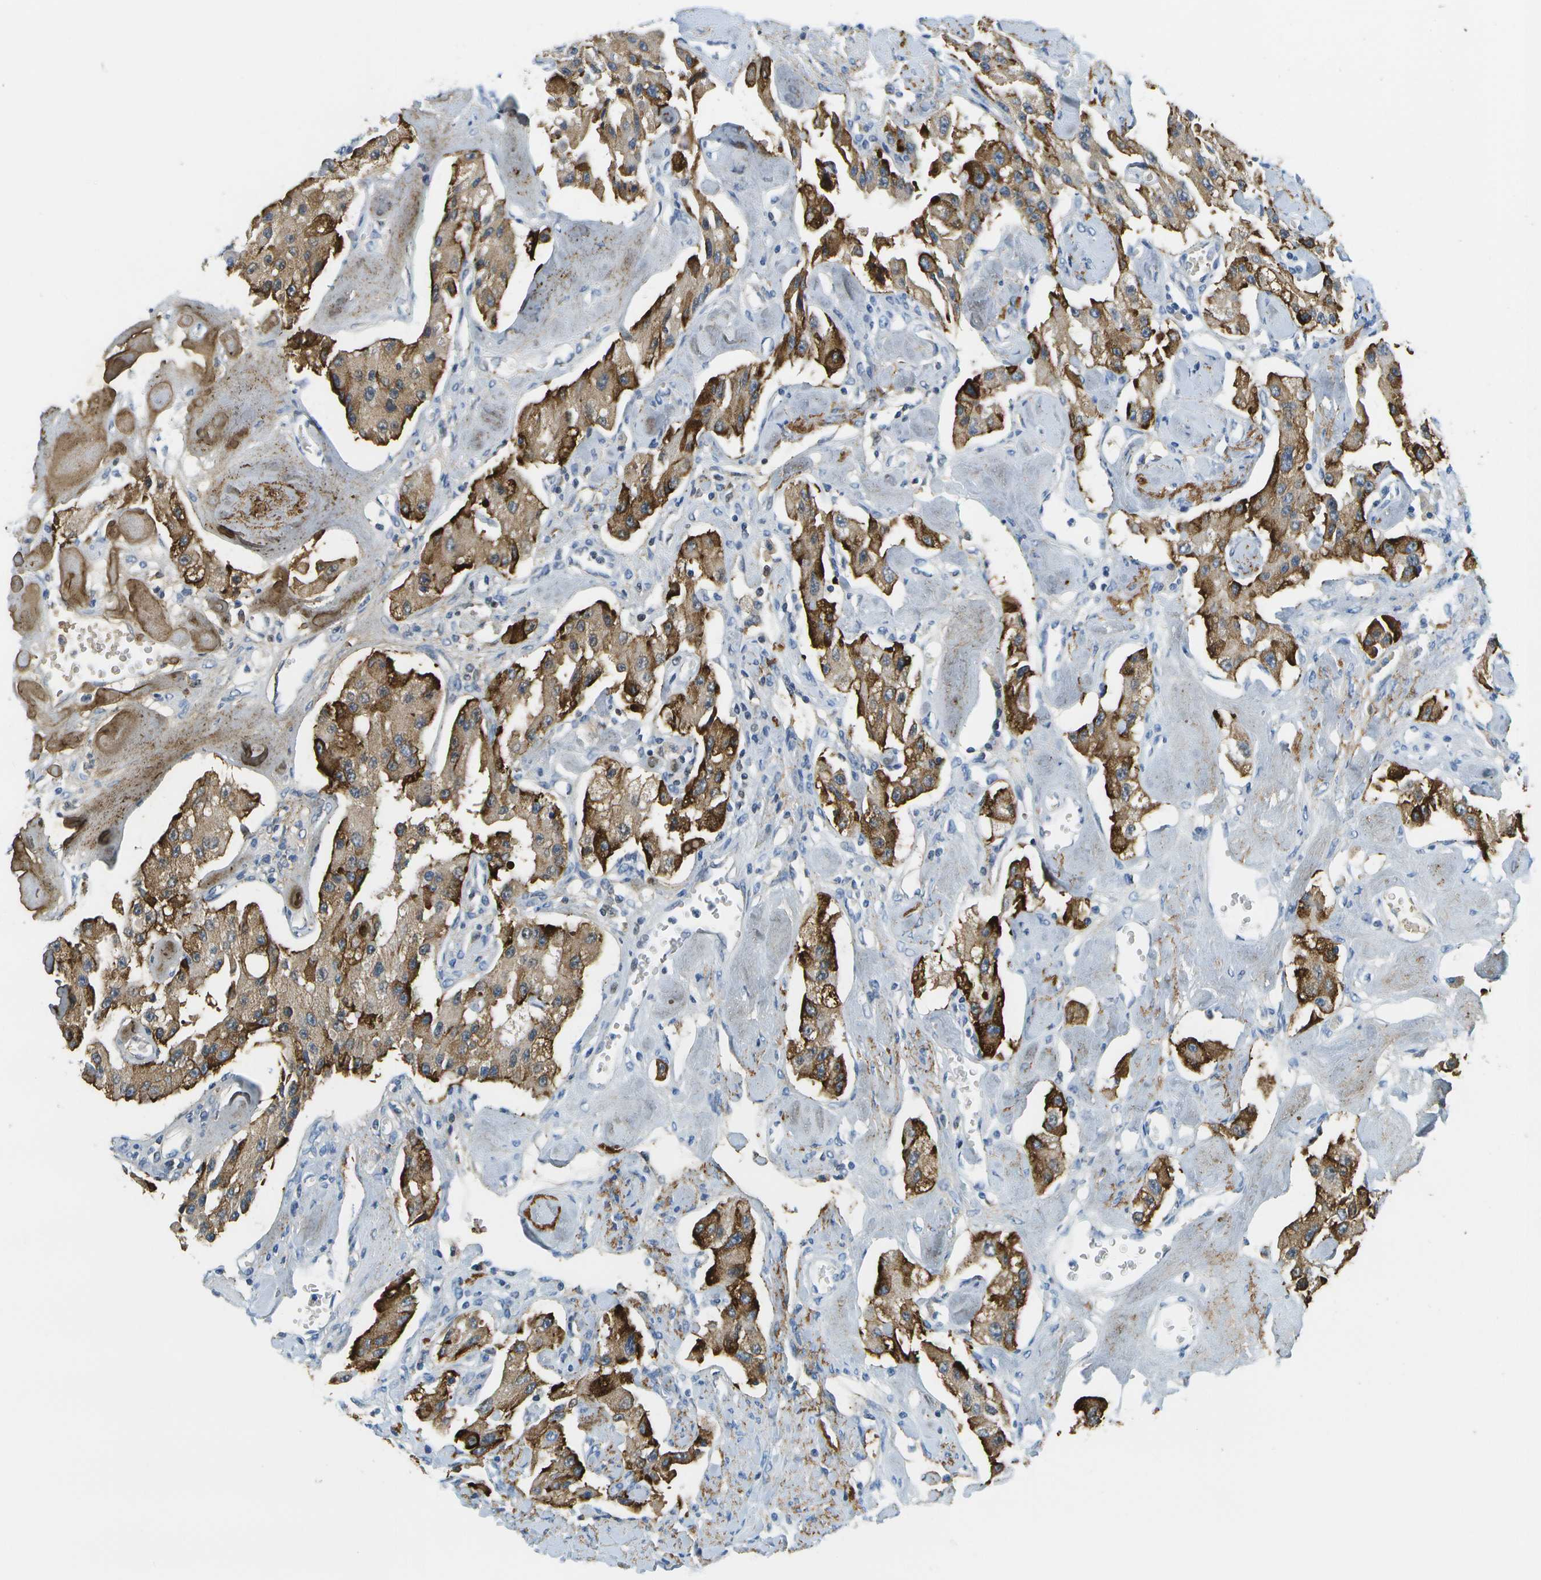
{"staining": {"intensity": "strong", "quantity": ">75%", "location": "cytoplasmic/membranous"}, "tissue": "carcinoid", "cell_type": "Tumor cells", "image_type": "cancer", "snomed": [{"axis": "morphology", "description": "Carcinoid, malignant, NOS"}, {"axis": "topography", "description": "Pancreas"}], "caption": "Strong cytoplasmic/membranous expression for a protein is seen in approximately >75% of tumor cells of malignant carcinoid using immunohistochemistry (IHC).", "gene": "SERPINA1", "patient": {"sex": "male", "age": 41}}